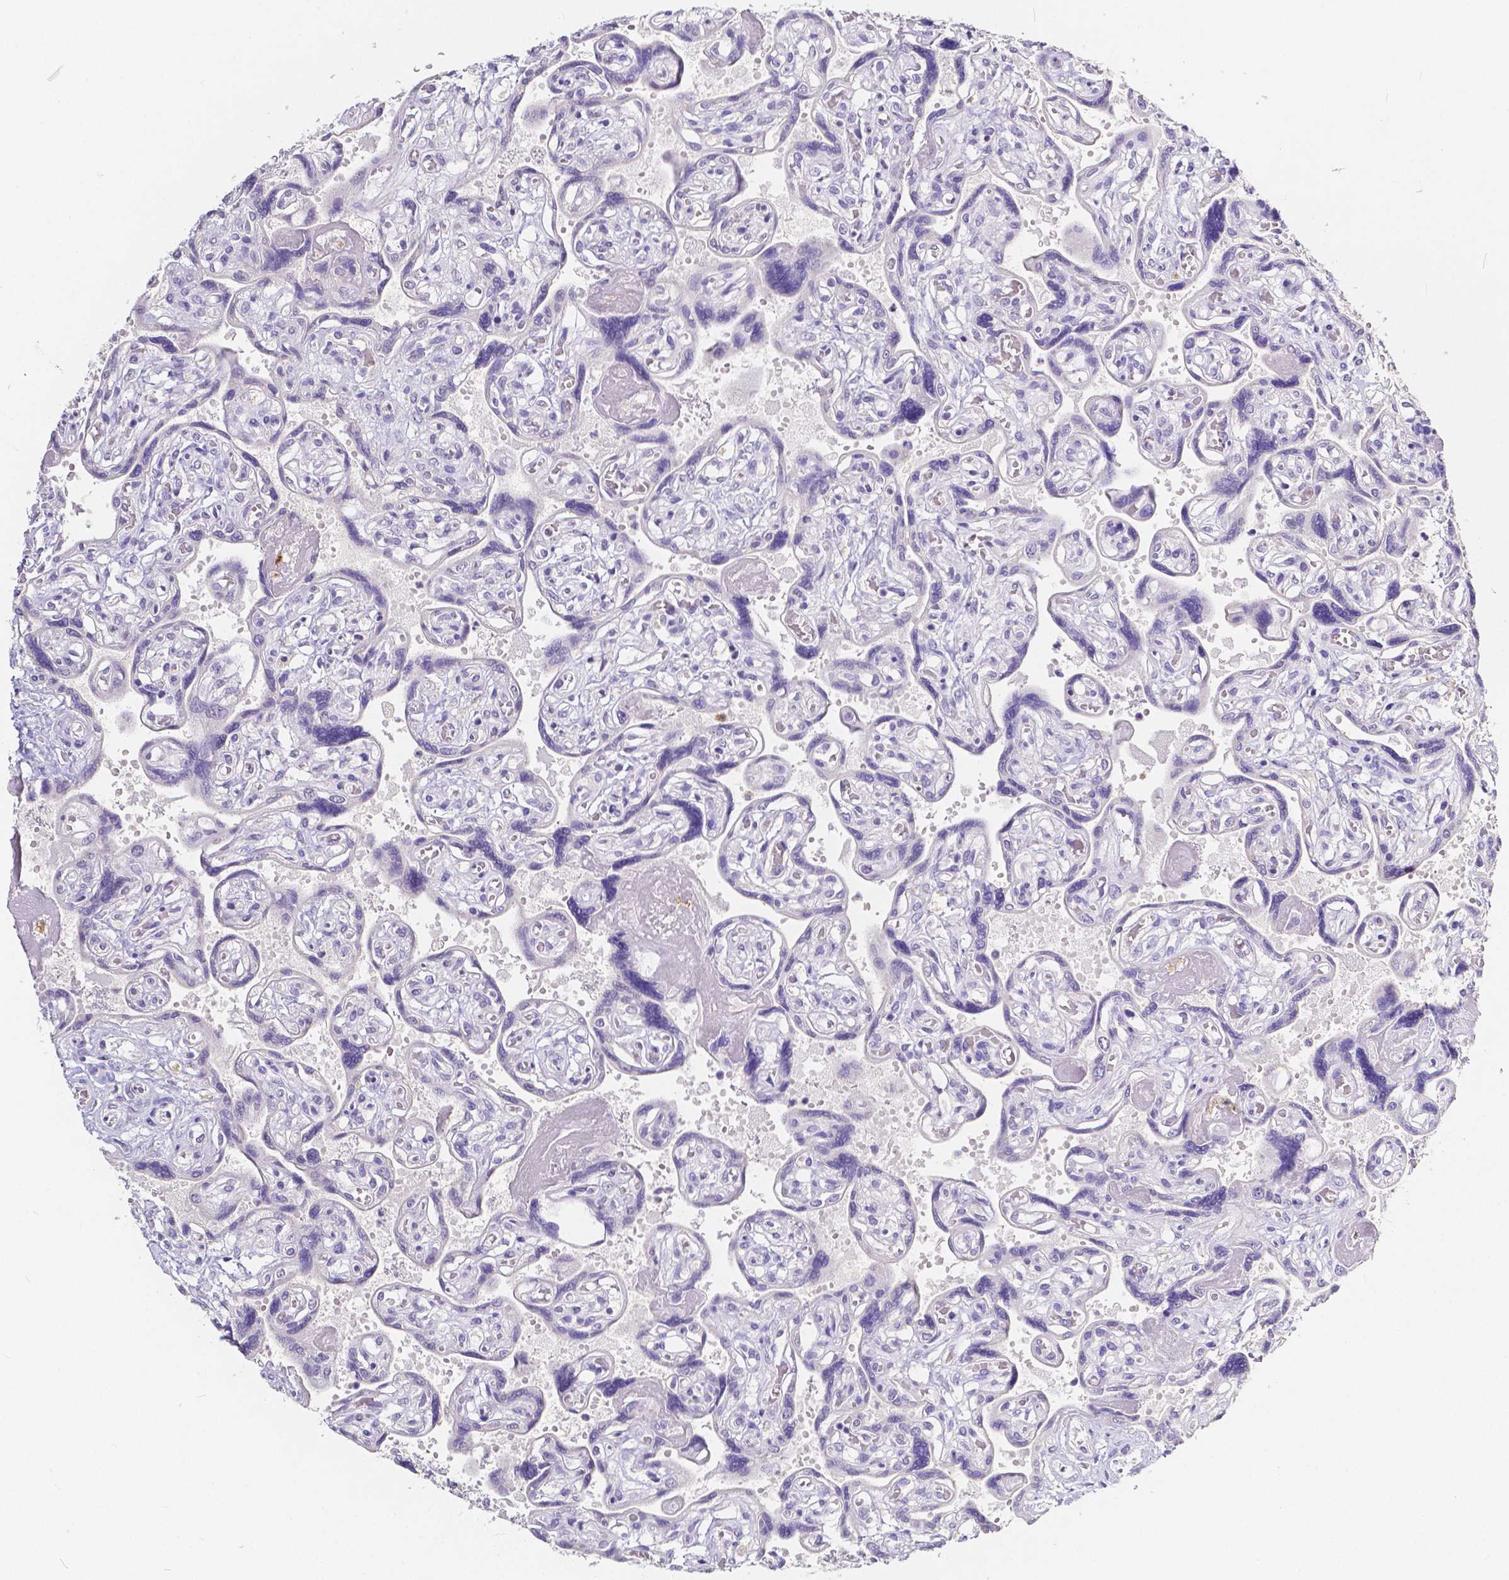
{"staining": {"intensity": "negative", "quantity": "none", "location": "none"}, "tissue": "placenta", "cell_type": "Decidual cells", "image_type": "normal", "snomed": [{"axis": "morphology", "description": "Normal tissue, NOS"}, {"axis": "topography", "description": "Placenta"}], "caption": "Placenta stained for a protein using IHC exhibits no positivity decidual cells.", "gene": "ACP5", "patient": {"sex": "female", "age": 32}}